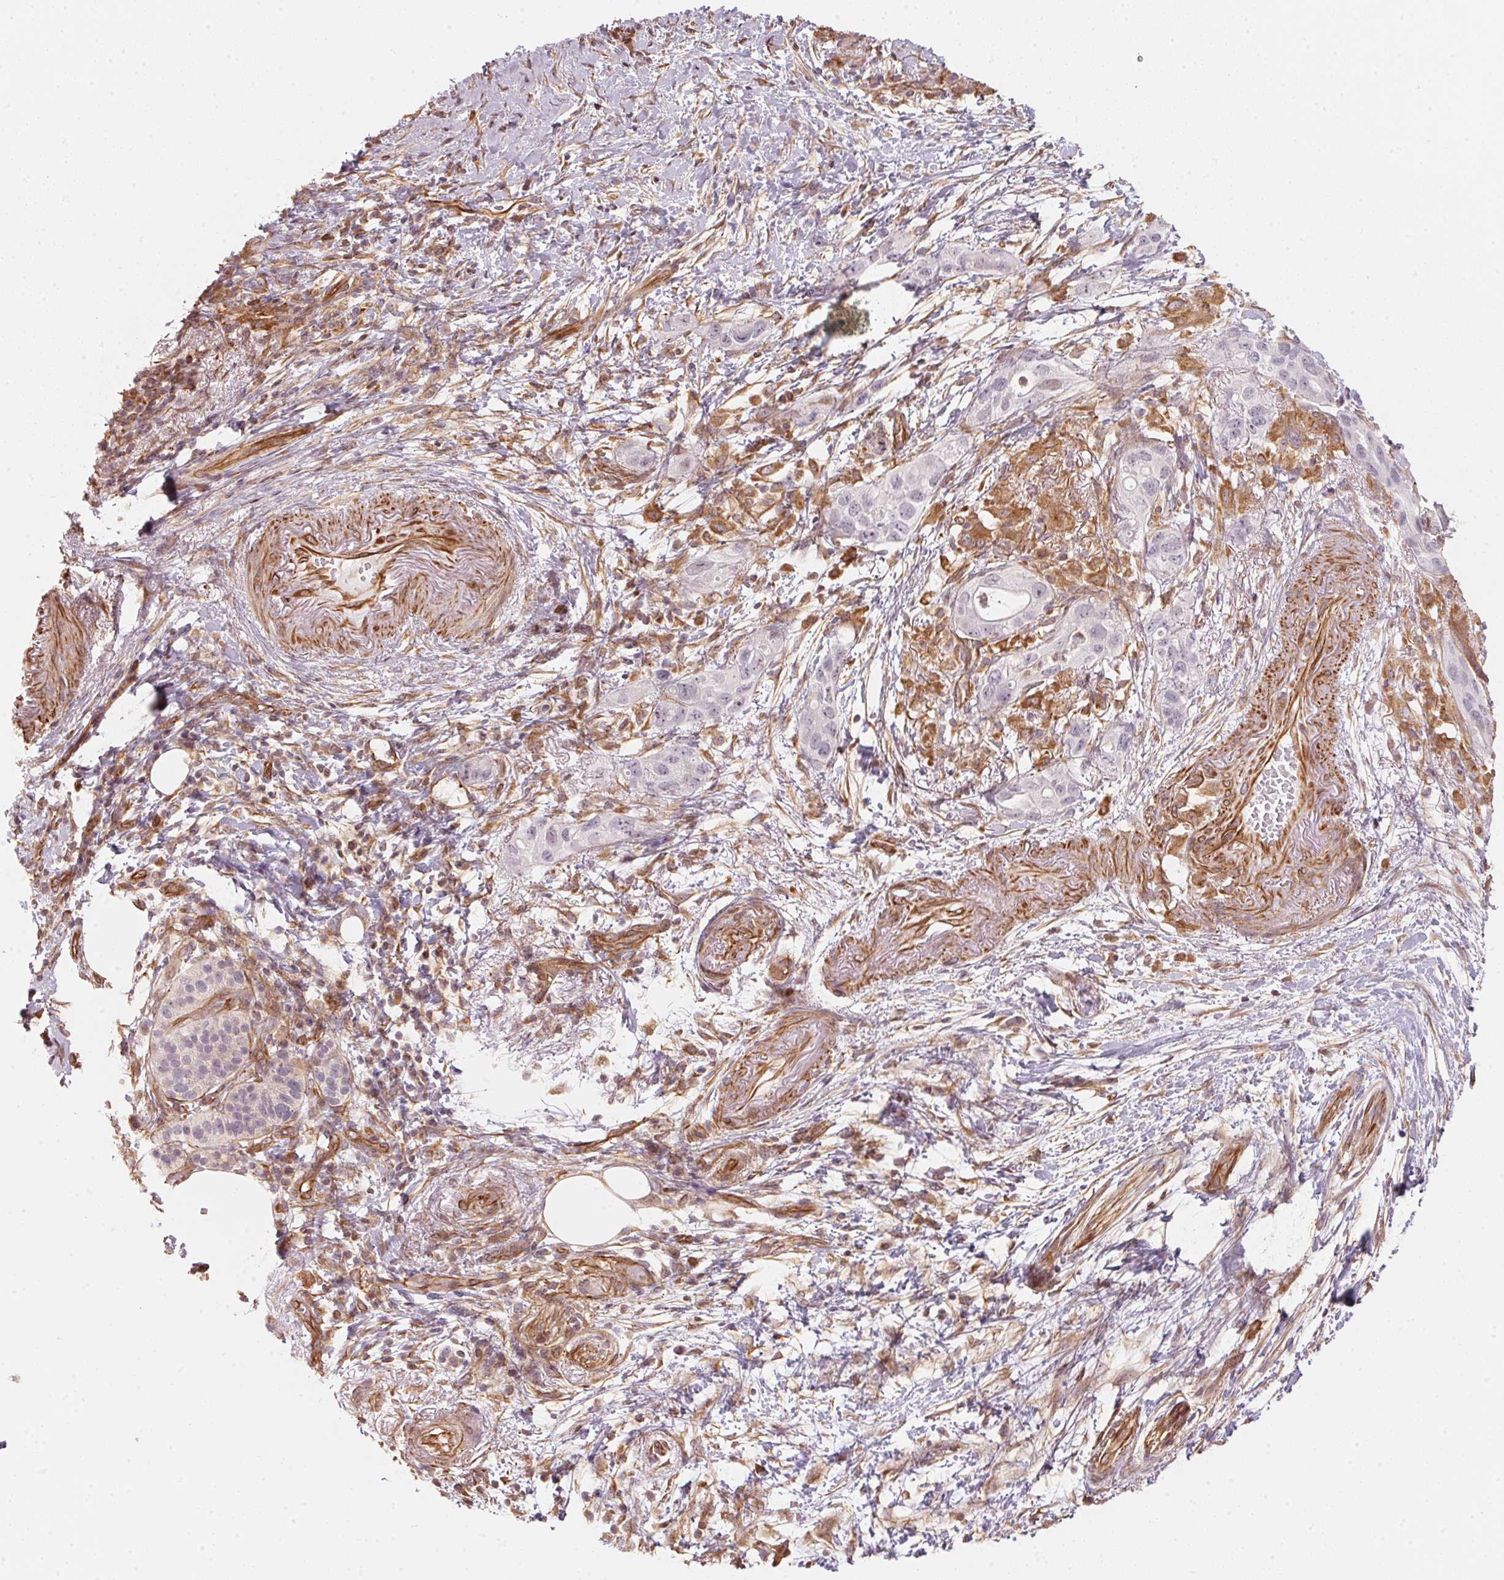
{"staining": {"intensity": "negative", "quantity": "none", "location": "none"}, "tissue": "pancreatic cancer", "cell_type": "Tumor cells", "image_type": "cancer", "snomed": [{"axis": "morphology", "description": "Adenocarcinoma, NOS"}, {"axis": "topography", "description": "Pancreas"}], "caption": "The micrograph shows no staining of tumor cells in pancreatic adenocarcinoma. (Stains: DAB immunohistochemistry (IHC) with hematoxylin counter stain, Microscopy: brightfield microscopy at high magnification).", "gene": "FOXR2", "patient": {"sex": "female", "age": 72}}